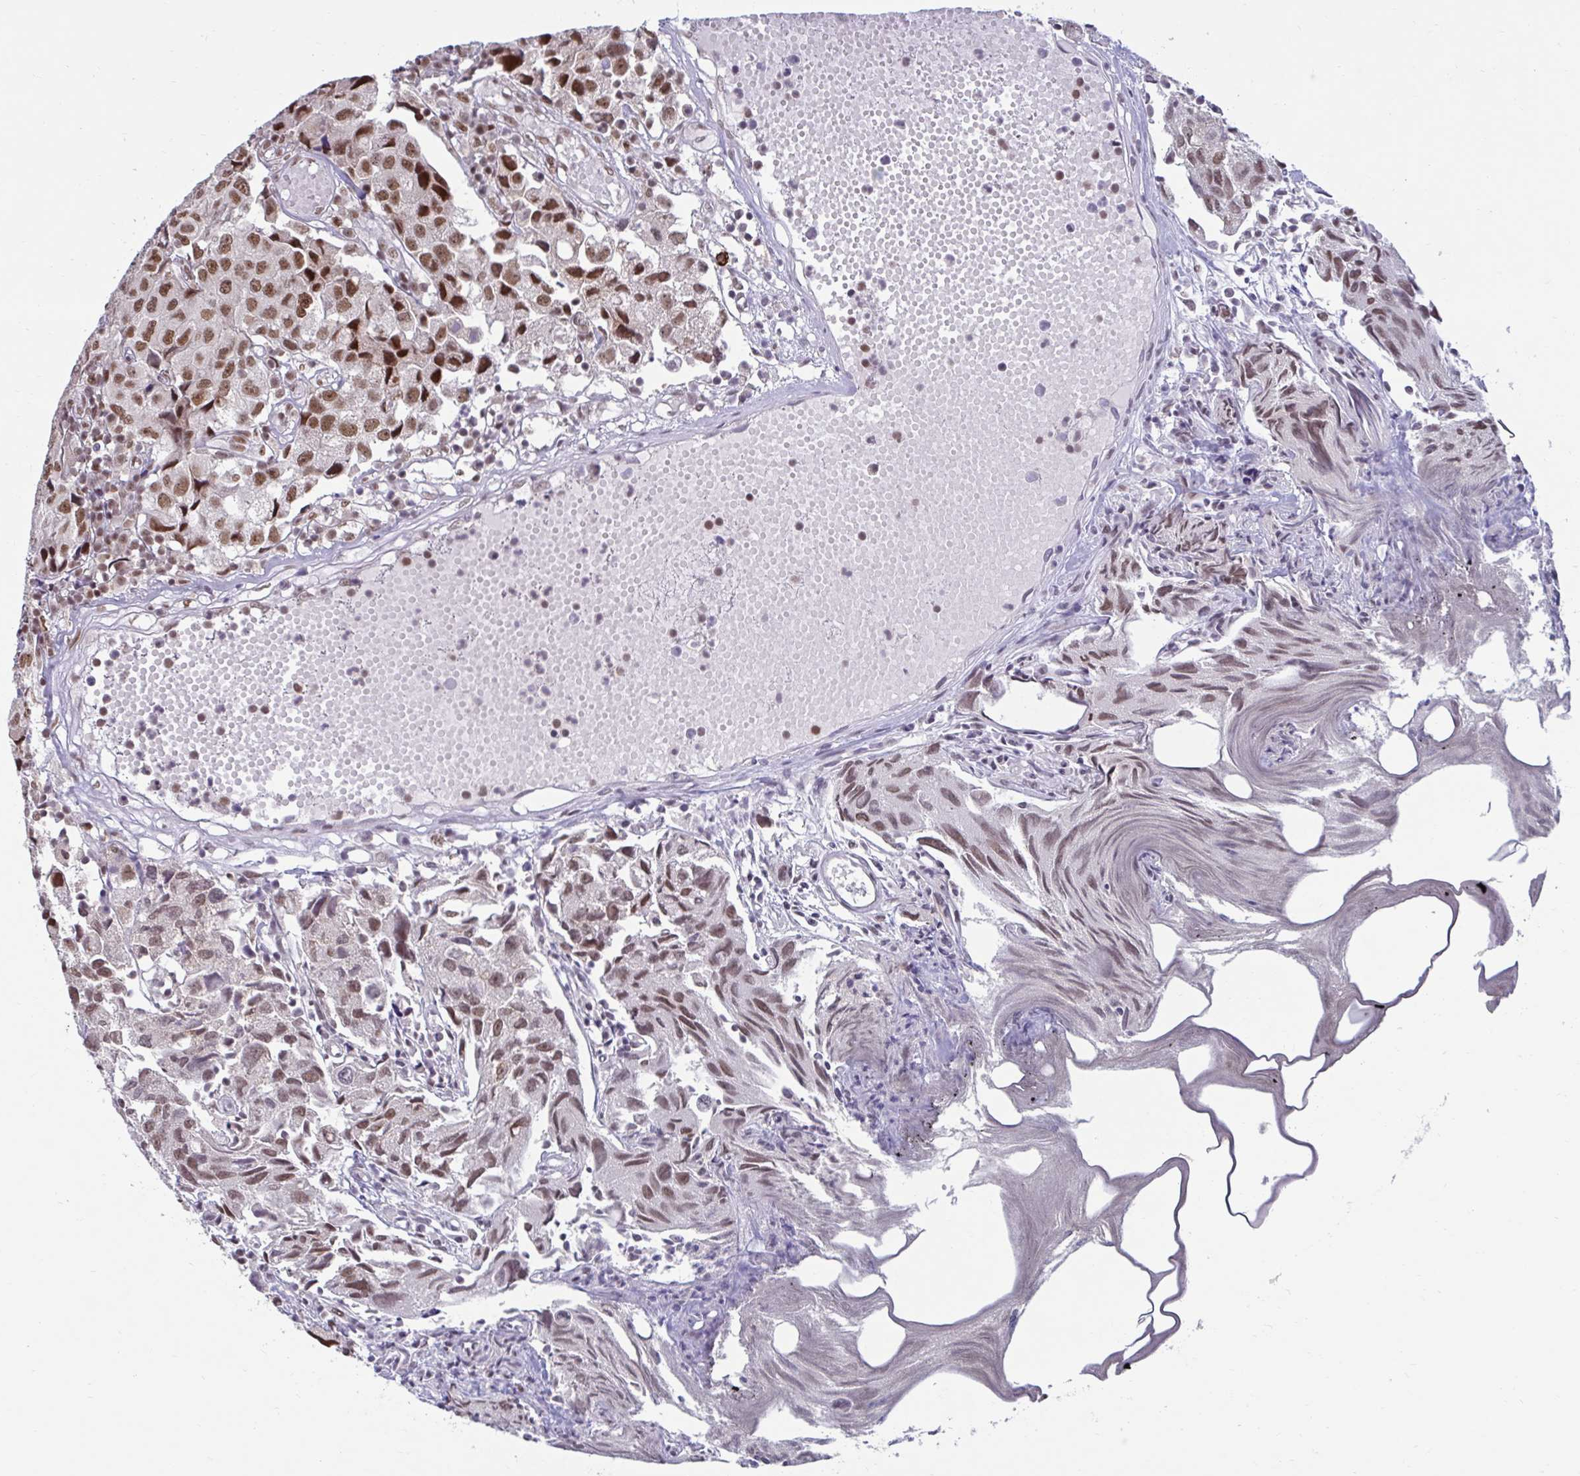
{"staining": {"intensity": "moderate", "quantity": ">75%", "location": "nuclear"}, "tissue": "urothelial cancer", "cell_type": "Tumor cells", "image_type": "cancer", "snomed": [{"axis": "morphology", "description": "Urothelial carcinoma, High grade"}, {"axis": "topography", "description": "Urinary bladder"}], "caption": "Protein staining shows moderate nuclear expression in approximately >75% of tumor cells in urothelial cancer.", "gene": "PHF10", "patient": {"sex": "female", "age": 75}}